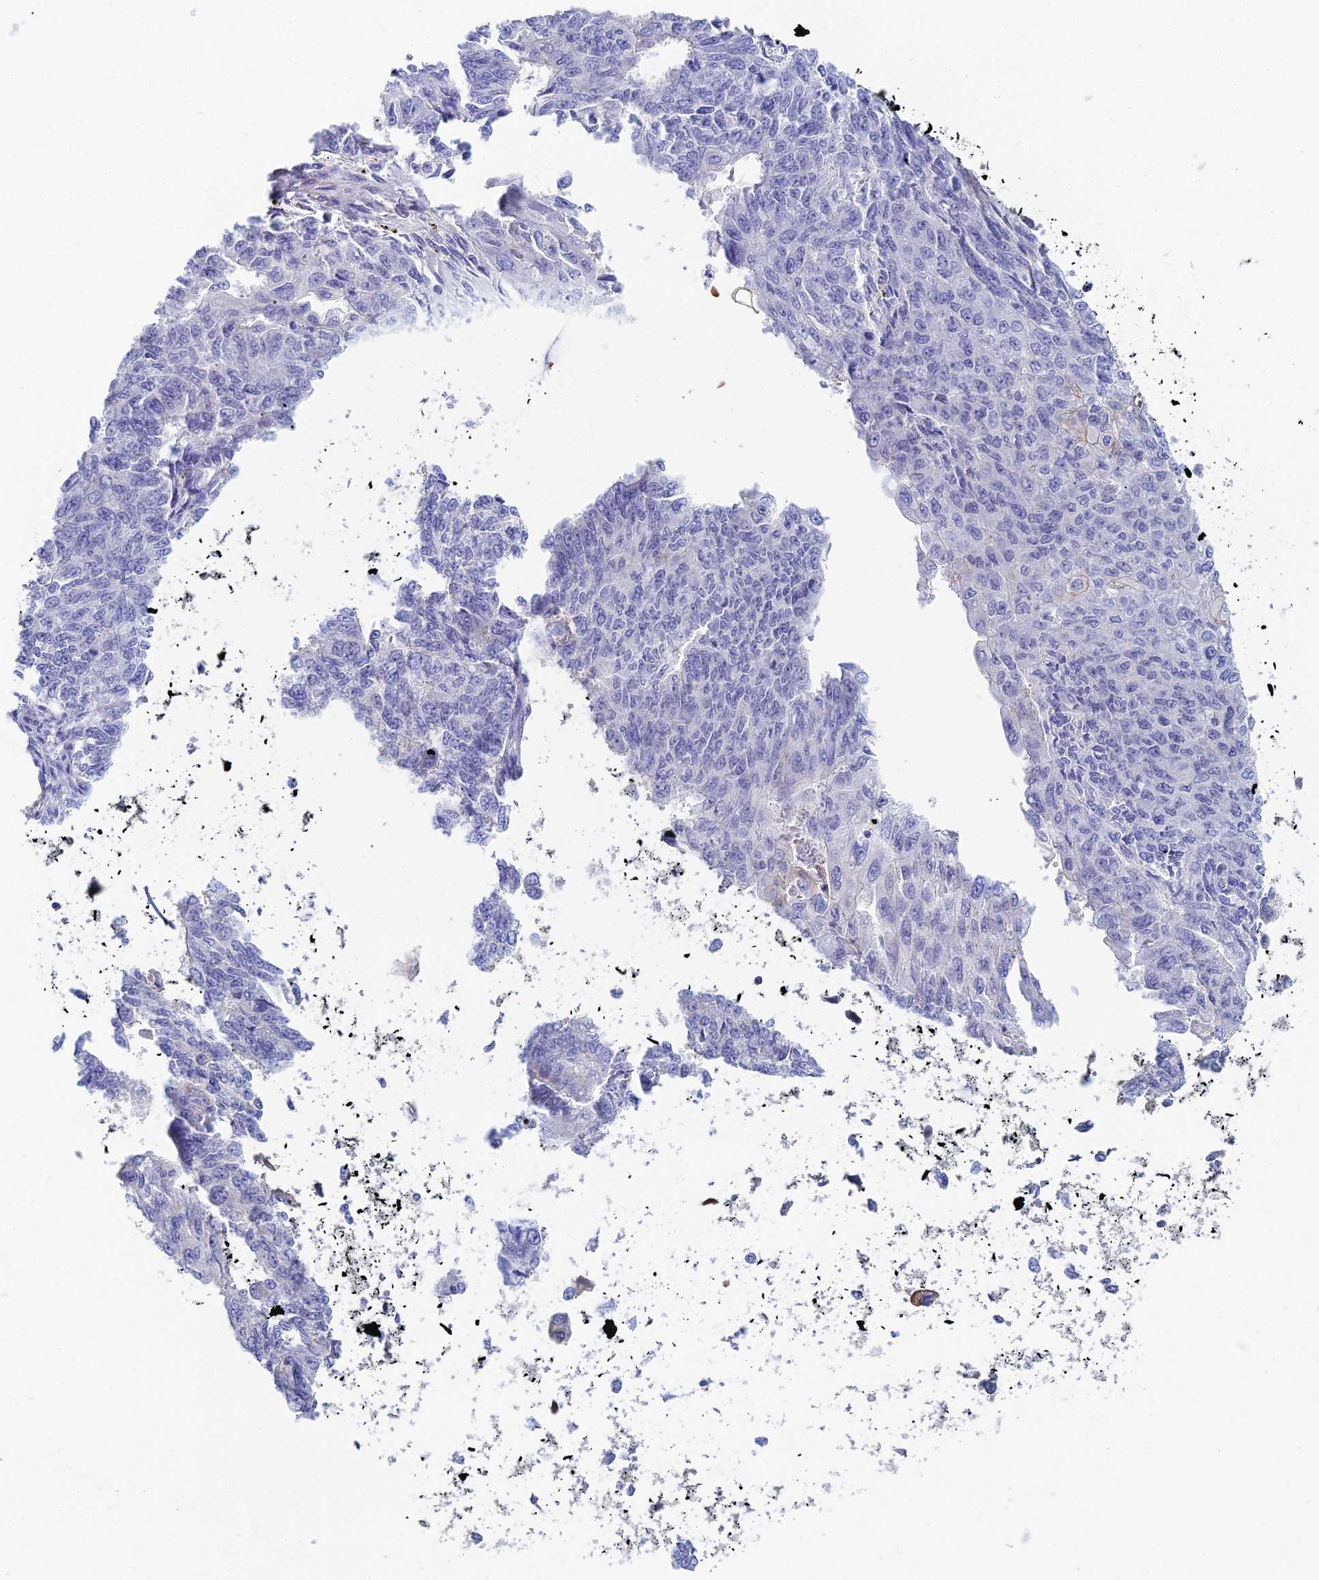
{"staining": {"intensity": "negative", "quantity": "none", "location": "none"}, "tissue": "endometrial cancer", "cell_type": "Tumor cells", "image_type": "cancer", "snomed": [{"axis": "morphology", "description": "Adenocarcinoma, NOS"}, {"axis": "topography", "description": "Endometrium"}], "caption": "DAB (3,3'-diaminobenzidine) immunohistochemical staining of endometrial cancer (adenocarcinoma) demonstrates no significant staining in tumor cells.", "gene": "MCM2", "patient": {"sex": "female", "age": 32}}